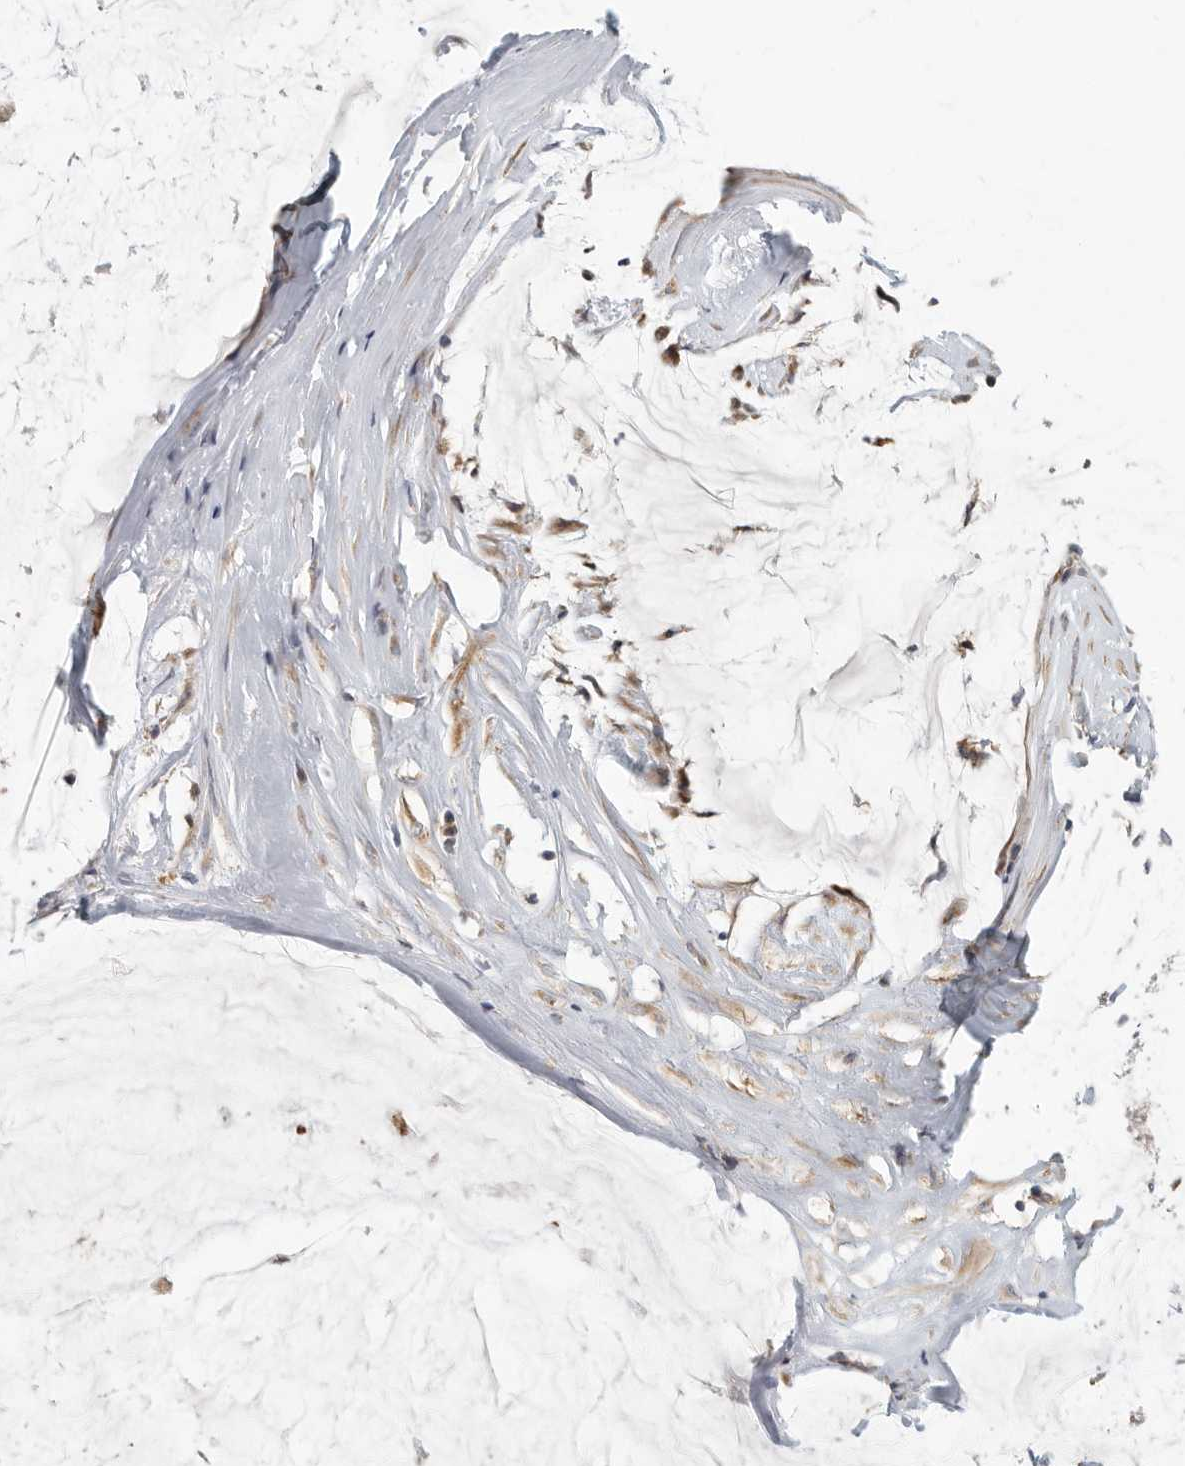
{"staining": {"intensity": "weak", "quantity": "<25%", "location": "cytoplasmic/membranous"}, "tissue": "ovarian cancer", "cell_type": "Tumor cells", "image_type": "cancer", "snomed": [{"axis": "morphology", "description": "Cystadenocarcinoma, mucinous, NOS"}, {"axis": "topography", "description": "Ovary"}], "caption": "Immunohistochemical staining of ovarian cancer reveals no significant positivity in tumor cells.", "gene": "BCAP29", "patient": {"sex": "female", "age": 39}}